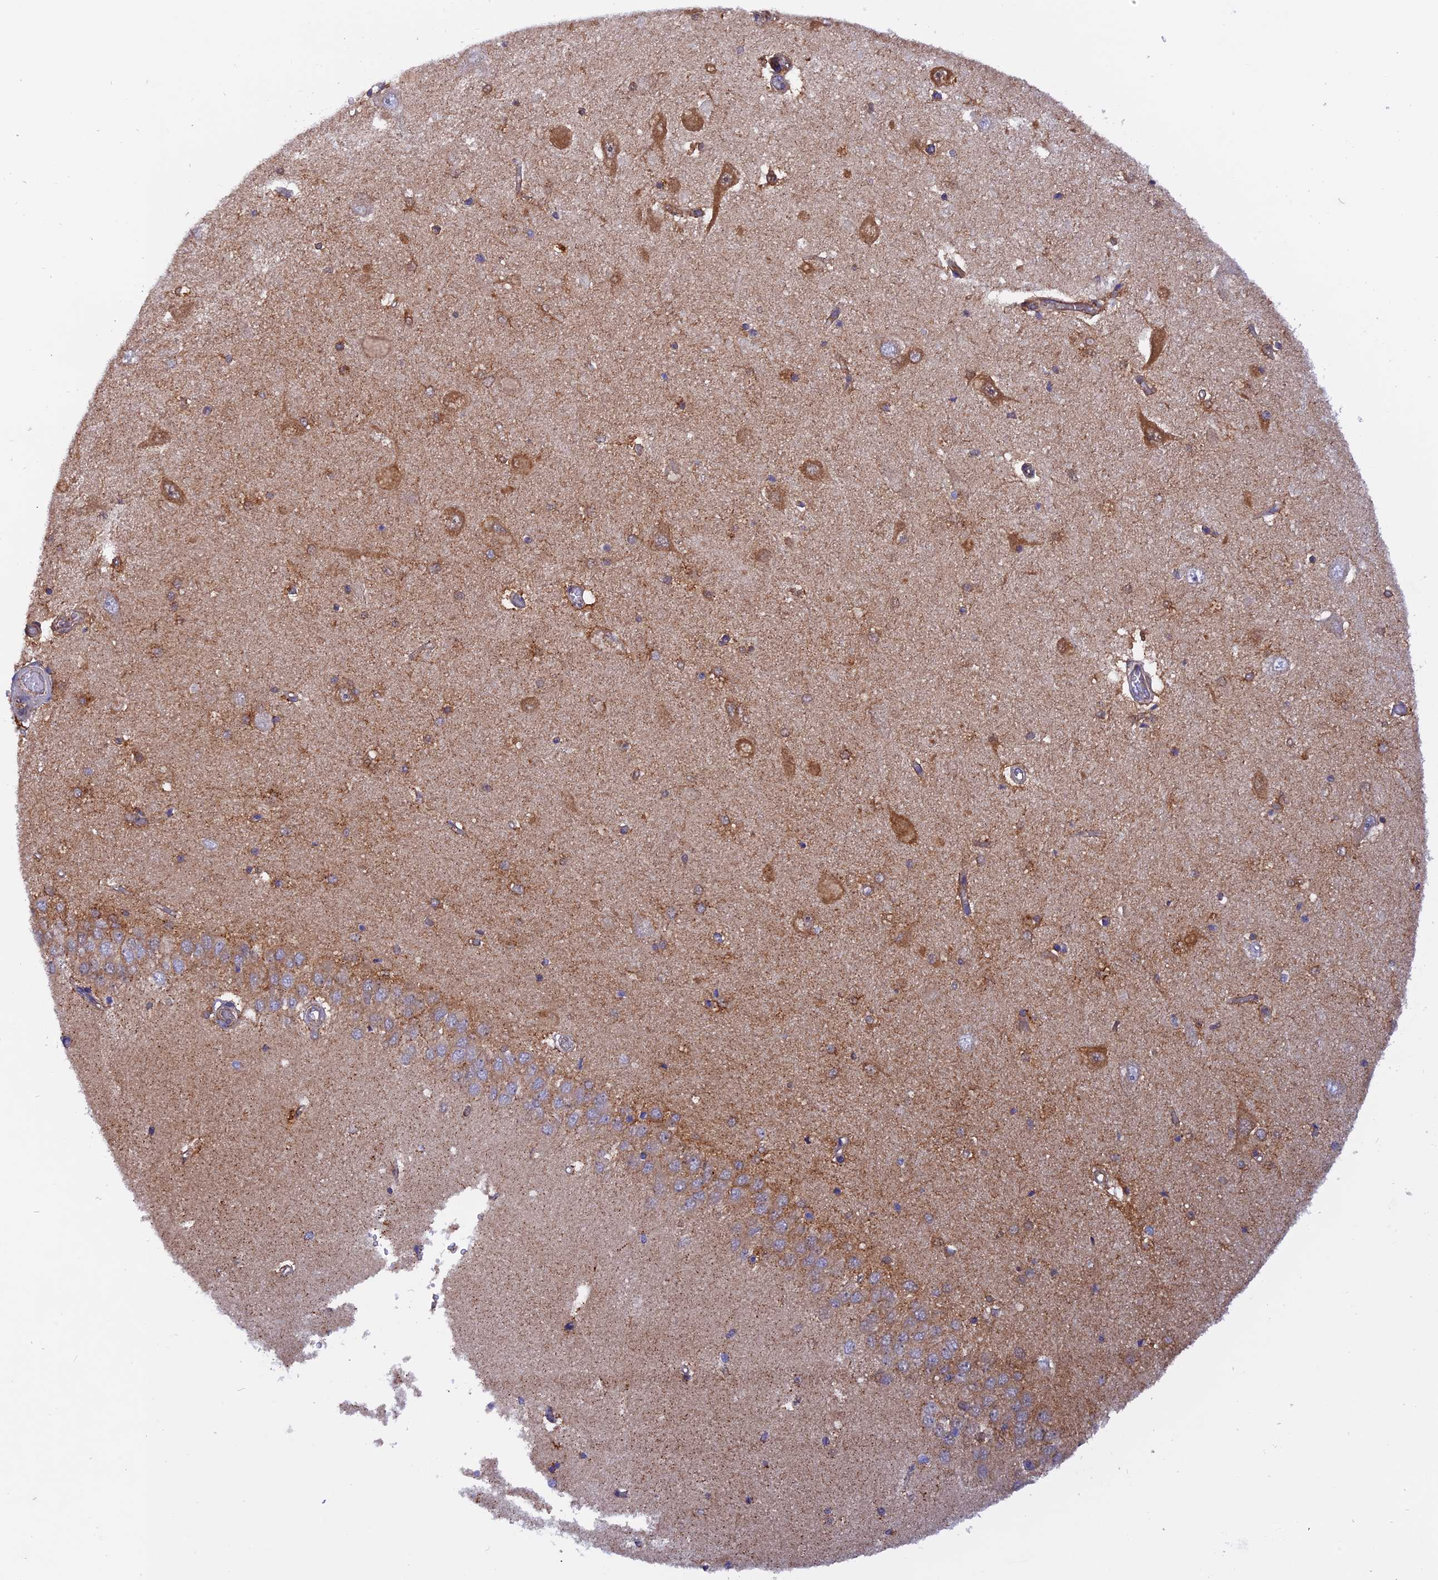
{"staining": {"intensity": "moderate", "quantity": ">75%", "location": "cytoplasmic/membranous"}, "tissue": "hippocampus", "cell_type": "Glial cells", "image_type": "normal", "snomed": [{"axis": "morphology", "description": "Normal tissue, NOS"}, {"axis": "topography", "description": "Hippocampus"}], "caption": "Unremarkable hippocampus was stained to show a protein in brown. There is medium levels of moderate cytoplasmic/membranous staining in approximately >75% of glial cells.", "gene": "GCDH", "patient": {"sex": "male", "age": 45}}